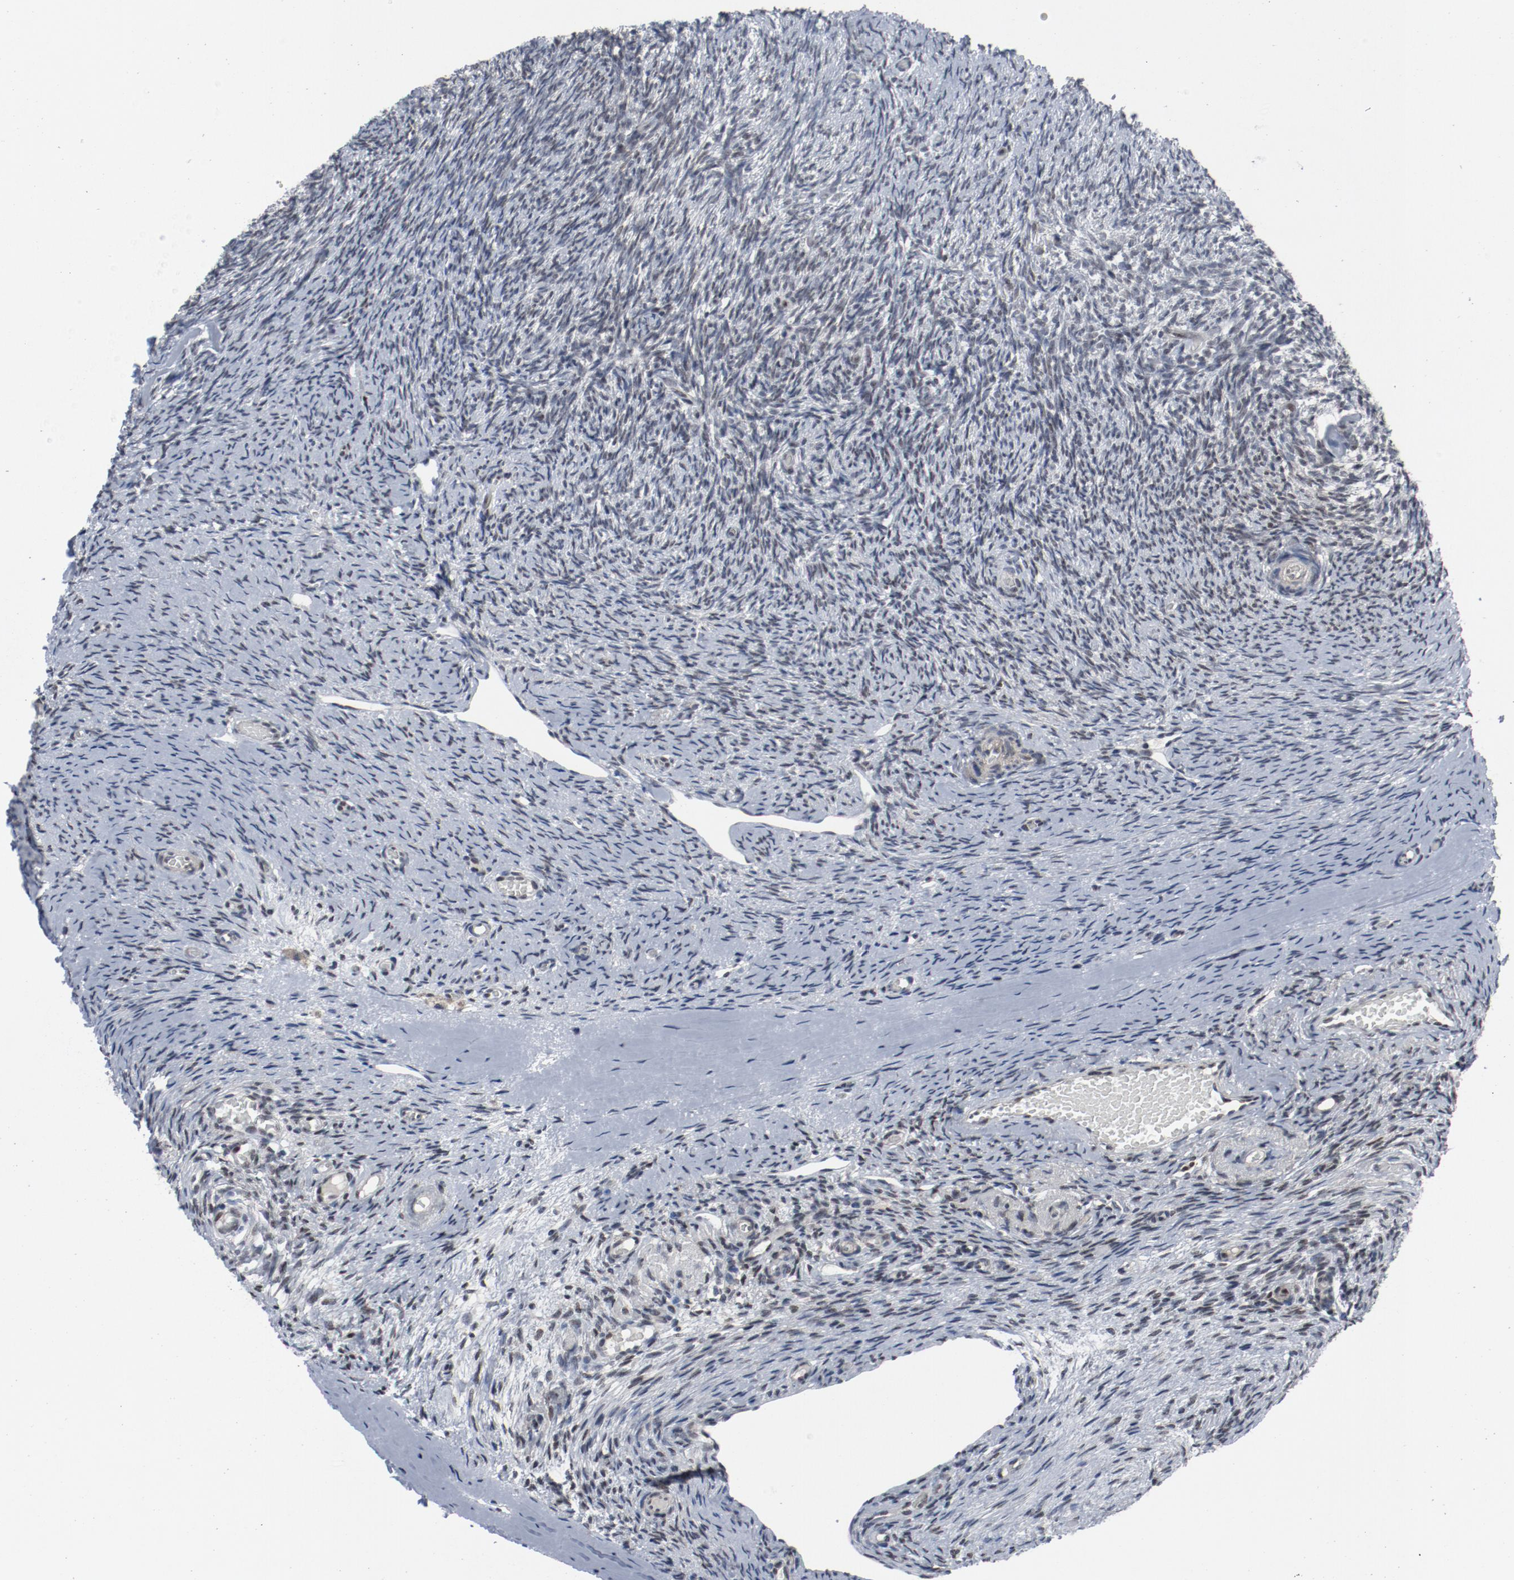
{"staining": {"intensity": "moderate", "quantity": "25%-75%", "location": "nuclear"}, "tissue": "ovary", "cell_type": "Ovarian stroma cells", "image_type": "normal", "snomed": [{"axis": "morphology", "description": "Normal tissue, NOS"}, {"axis": "topography", "description": "Ovary"}], "caption": "Moderate nuclear expression for a protein is present in about 25%-75% of ovarian stroma cells of unremarkable ovary using immunohistochemistry (IHC).", "gene": "JMJD6", "patient": {"sex": "female", "age": 60}}